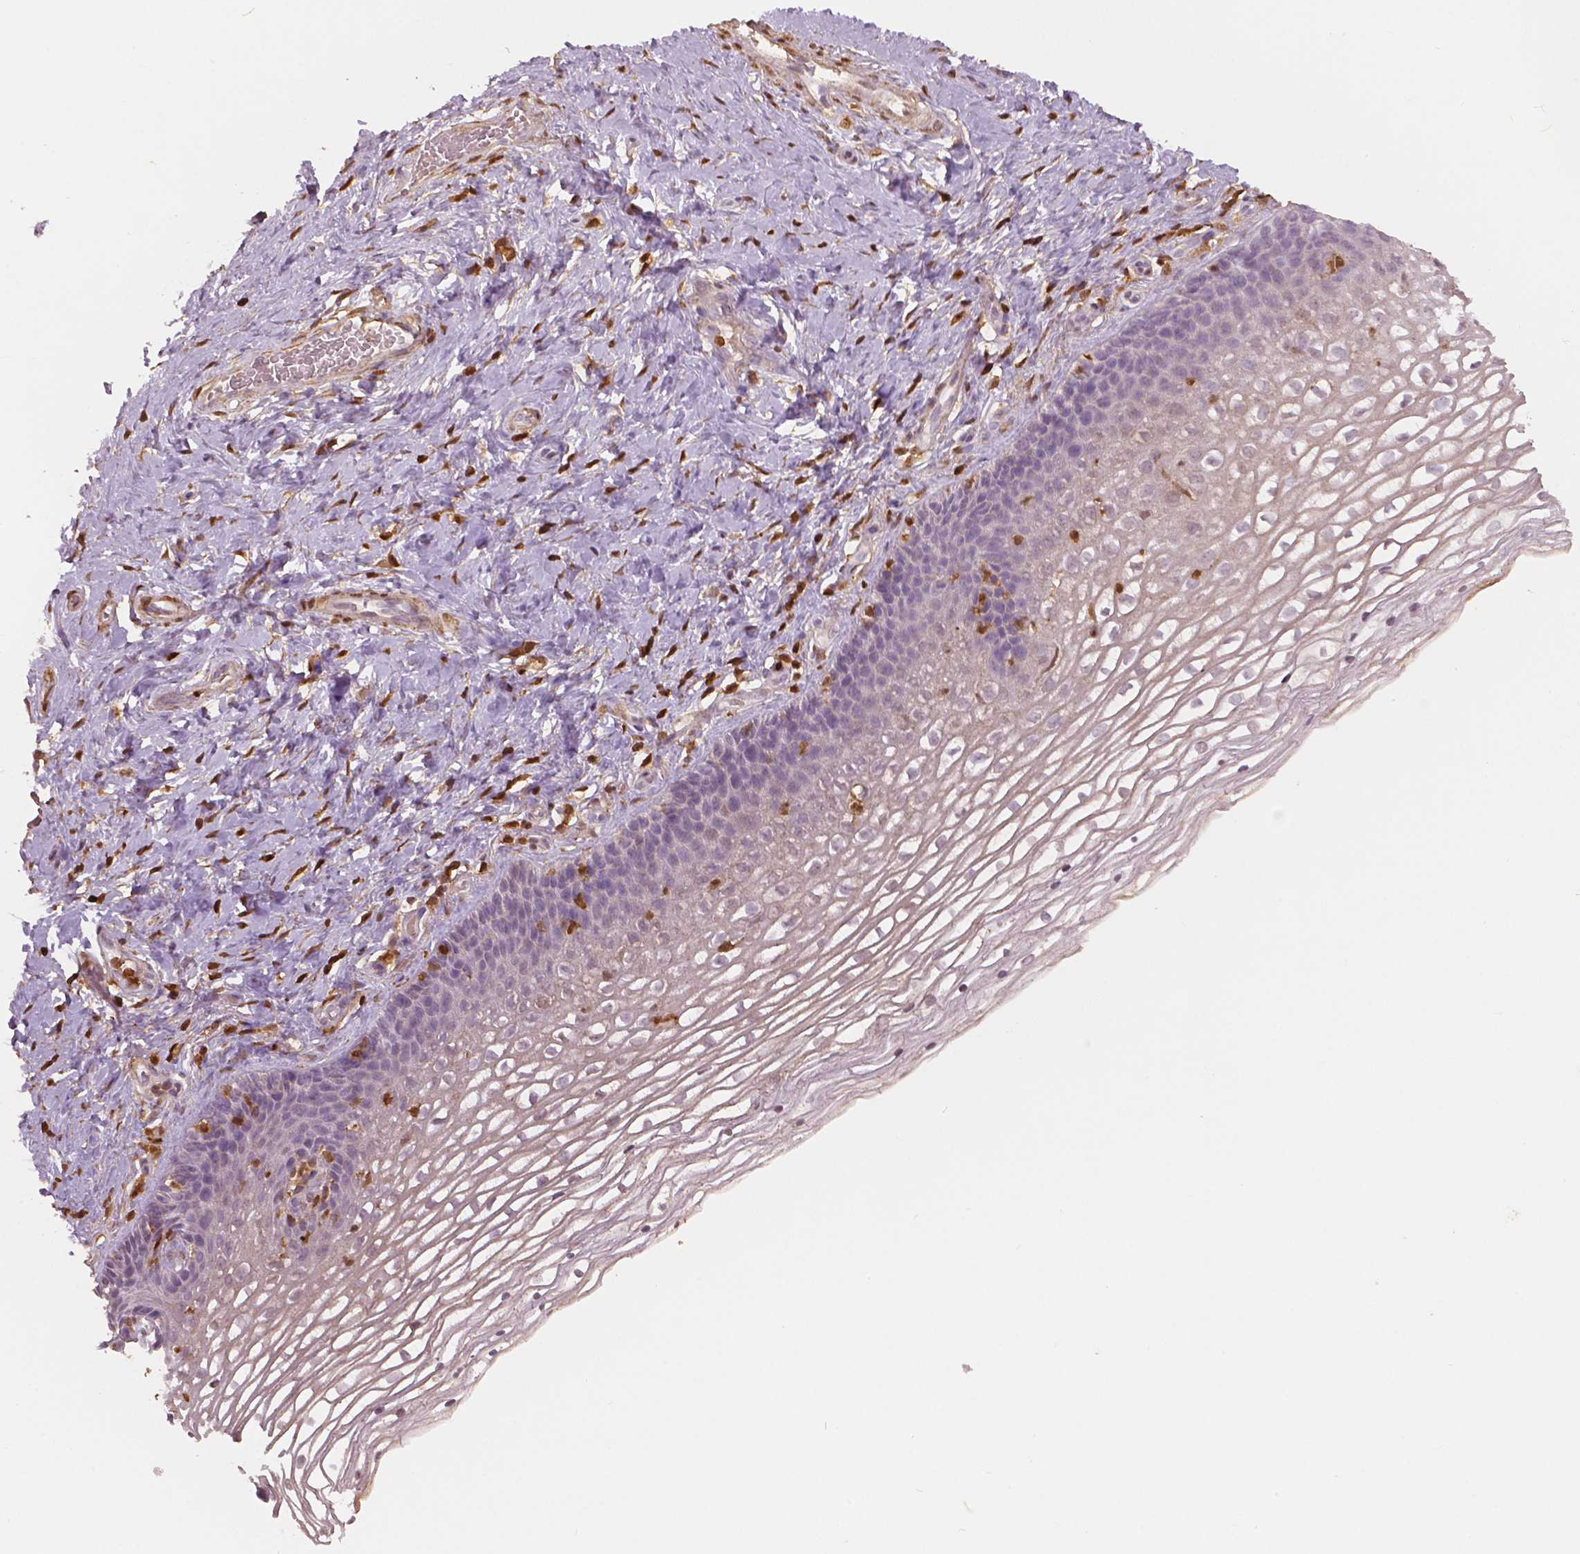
{"staining": {"intensity": "moderate", "quantity": "<25%", "location": "nuclear"}, "tissue": "cervix", "cell_type": "Glandular cells", "image_type": "normal", "snomed": [{"axis": "morphology", "description": "Normal tissue, NOS"}, {"axis": "topography", "description": "Cervix"}], "caption": "Cervix stained with immunohistochemistry displays moderate nuclear staining in approximately <25% of glandular cells. (DAB (3,3'-diaminobenzidine) = brown stain, brightfield microscopy at high magnification).", "gene": "S100A4", "patient": {"sex": "female", "age": 34}}